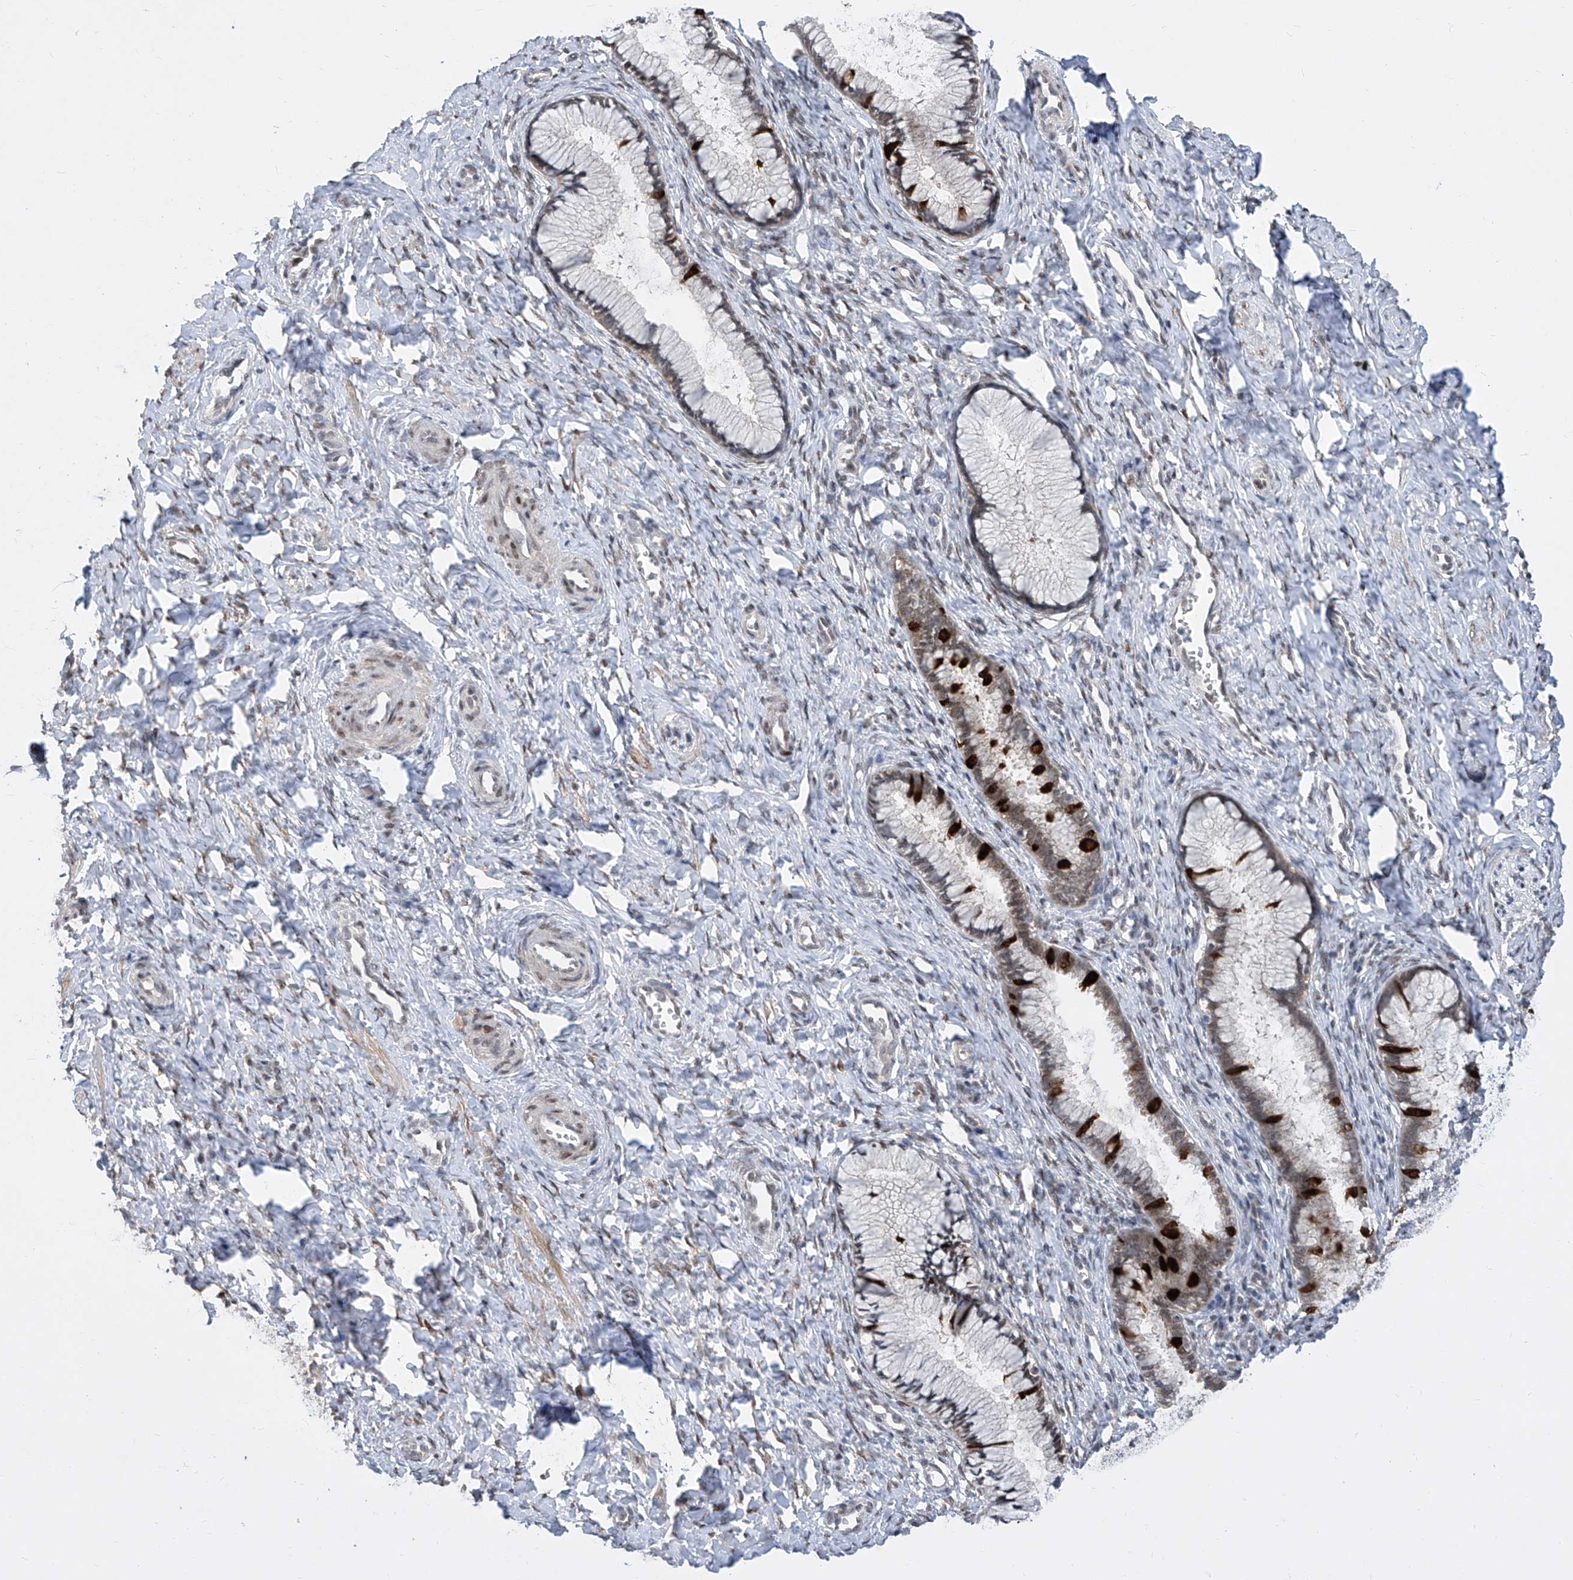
{"staining": {"intensity": "strong", "quantity": "<25%", "location": "cytoplasmic/membranous,nuclear"}, "tissue": "cervix", "cell_type": "Glandular cells", "image_type": "normal", "snomed": [{"axis": "morphology", "description": "Normal tissue, NOS"}, {"axis": "topography", "description": "Cervix"}], "caption": "Glandular cells demonstrate medium levels of strong cytoplasmic/membranous,nuclear positivity in about <25% of cells in normal human cervix.", "gene": "CETN1", "patient": {"sex": "female", "age": 27}}